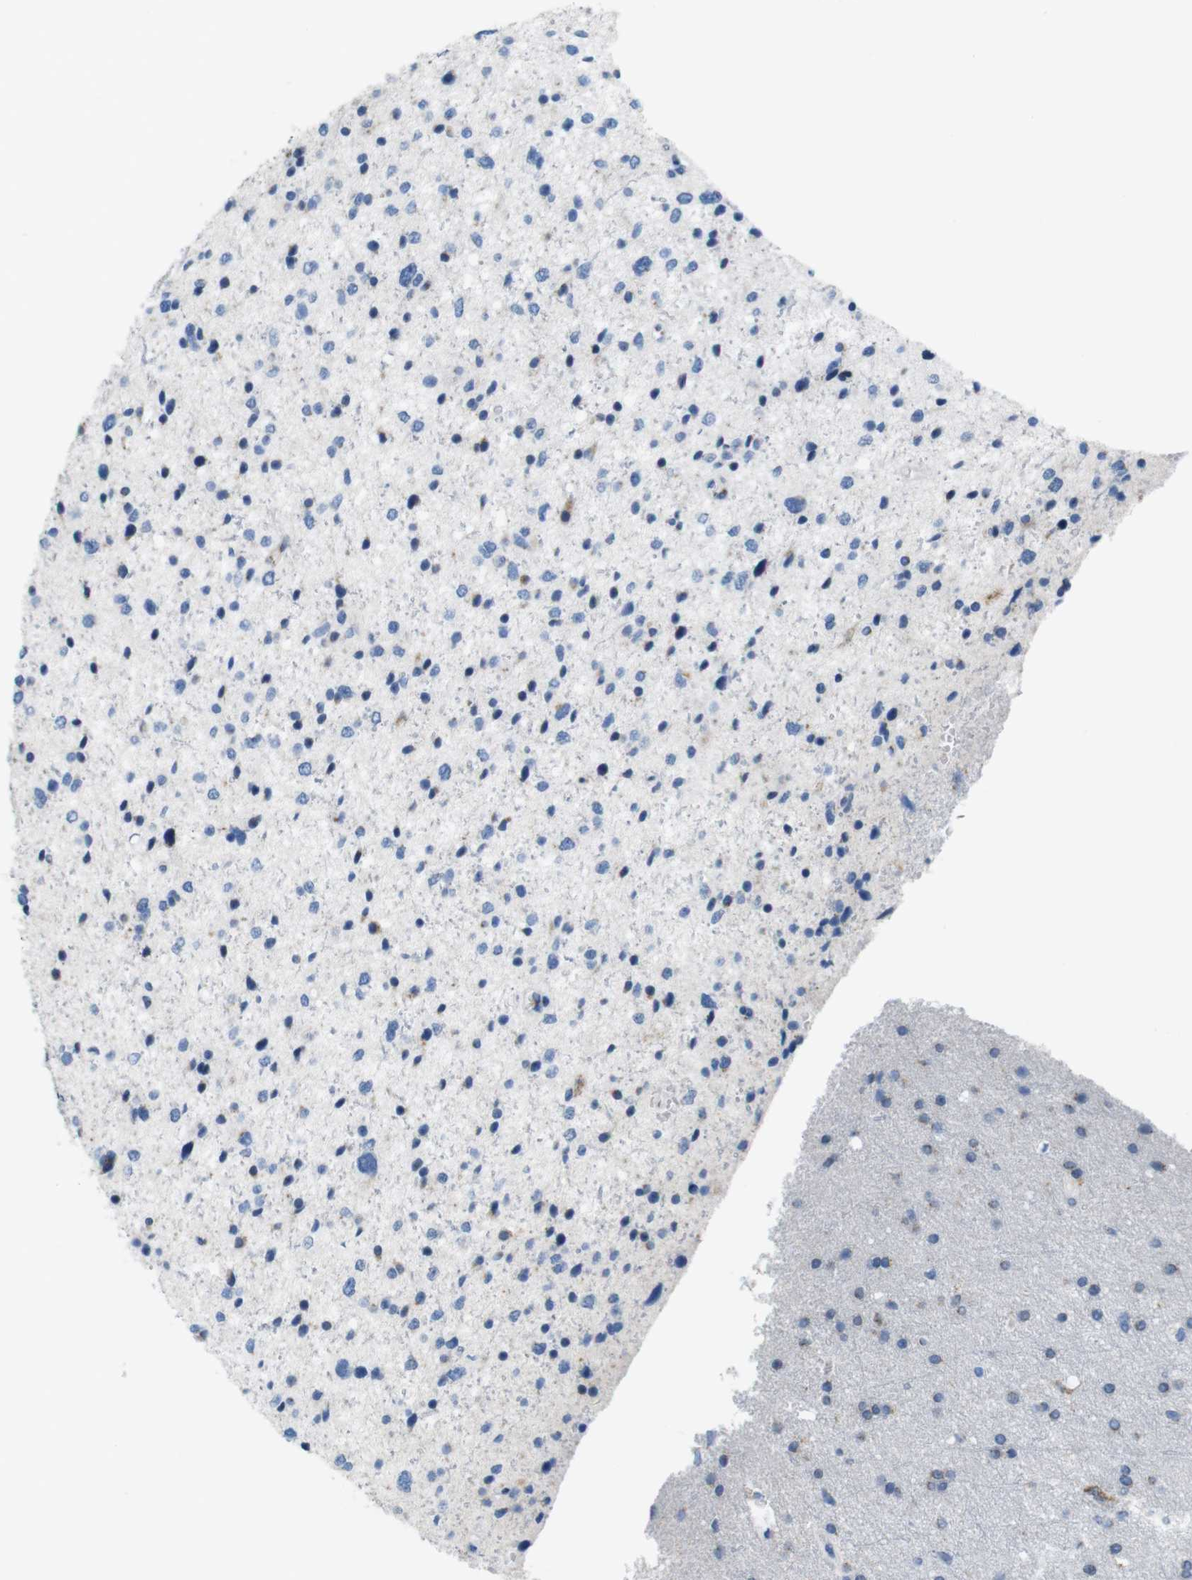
{"staining": {"intensity": "weak", "quantity": "<25%", "location": "cytoplasmic/membranous"}, "tissue": "glioma", "cell_type": "Tumor cells", "image_type": "cancer", "snomed": [{"axis": "morphology", "description": "Glioma, malignant, Low grade"}, {"axis": "topography", "description": "Brain"}], "caption": "Immunohistochemistry histopathology image of glioma stained for a protein (brown), which exhibits no staining in tumor cells. (Brightfield microscopy of DAB (3,3'-diaminobenzidine) immunohistochemistry (IHC) at high magnification).", "gene": "GOLGA2", "patient": {"sex": "female", "age": 37}}